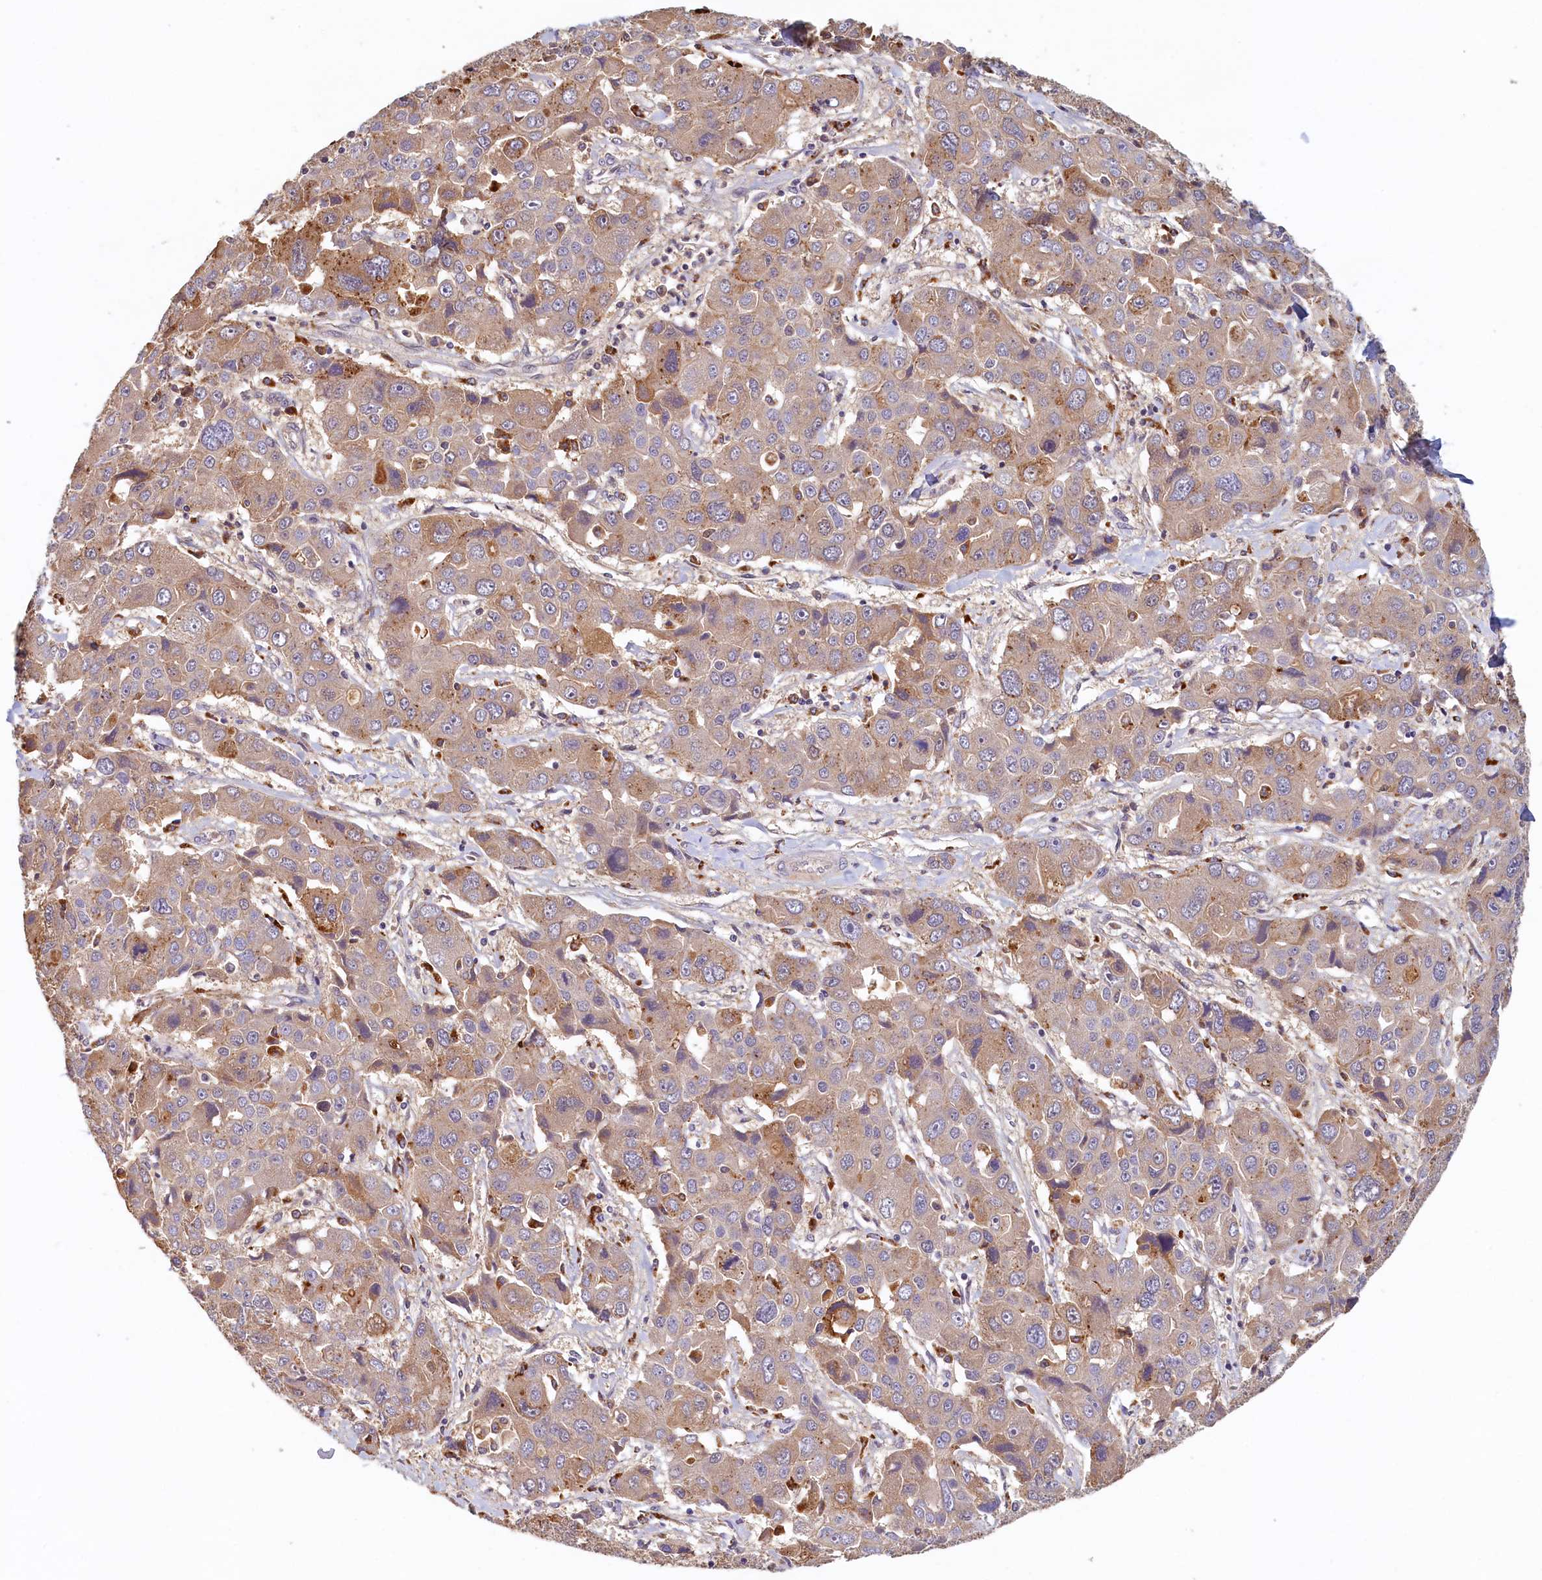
{"staining": {"intensity": "moderate", "quantity": "<25%", "location": "cytoplasmic/membranous"}, "tissue": "liver cancer", "cell_type": "Tumor cells", "image_type": "cancer", "snomed": [{"axis": "morphology", "description": "Cholangiocarcinoma"}, {"axis": "topography", "description": "Liver"}], "caption": "There is low levels of moderate cytoplasmic/membranous positivity in tumor cells of liver cancer (cholangiocarcinoma), as demonstrated by immunohistochemical staining (brown color).", "gene": "NUBP2", "patient": {"sex": "male", "age": 67}}